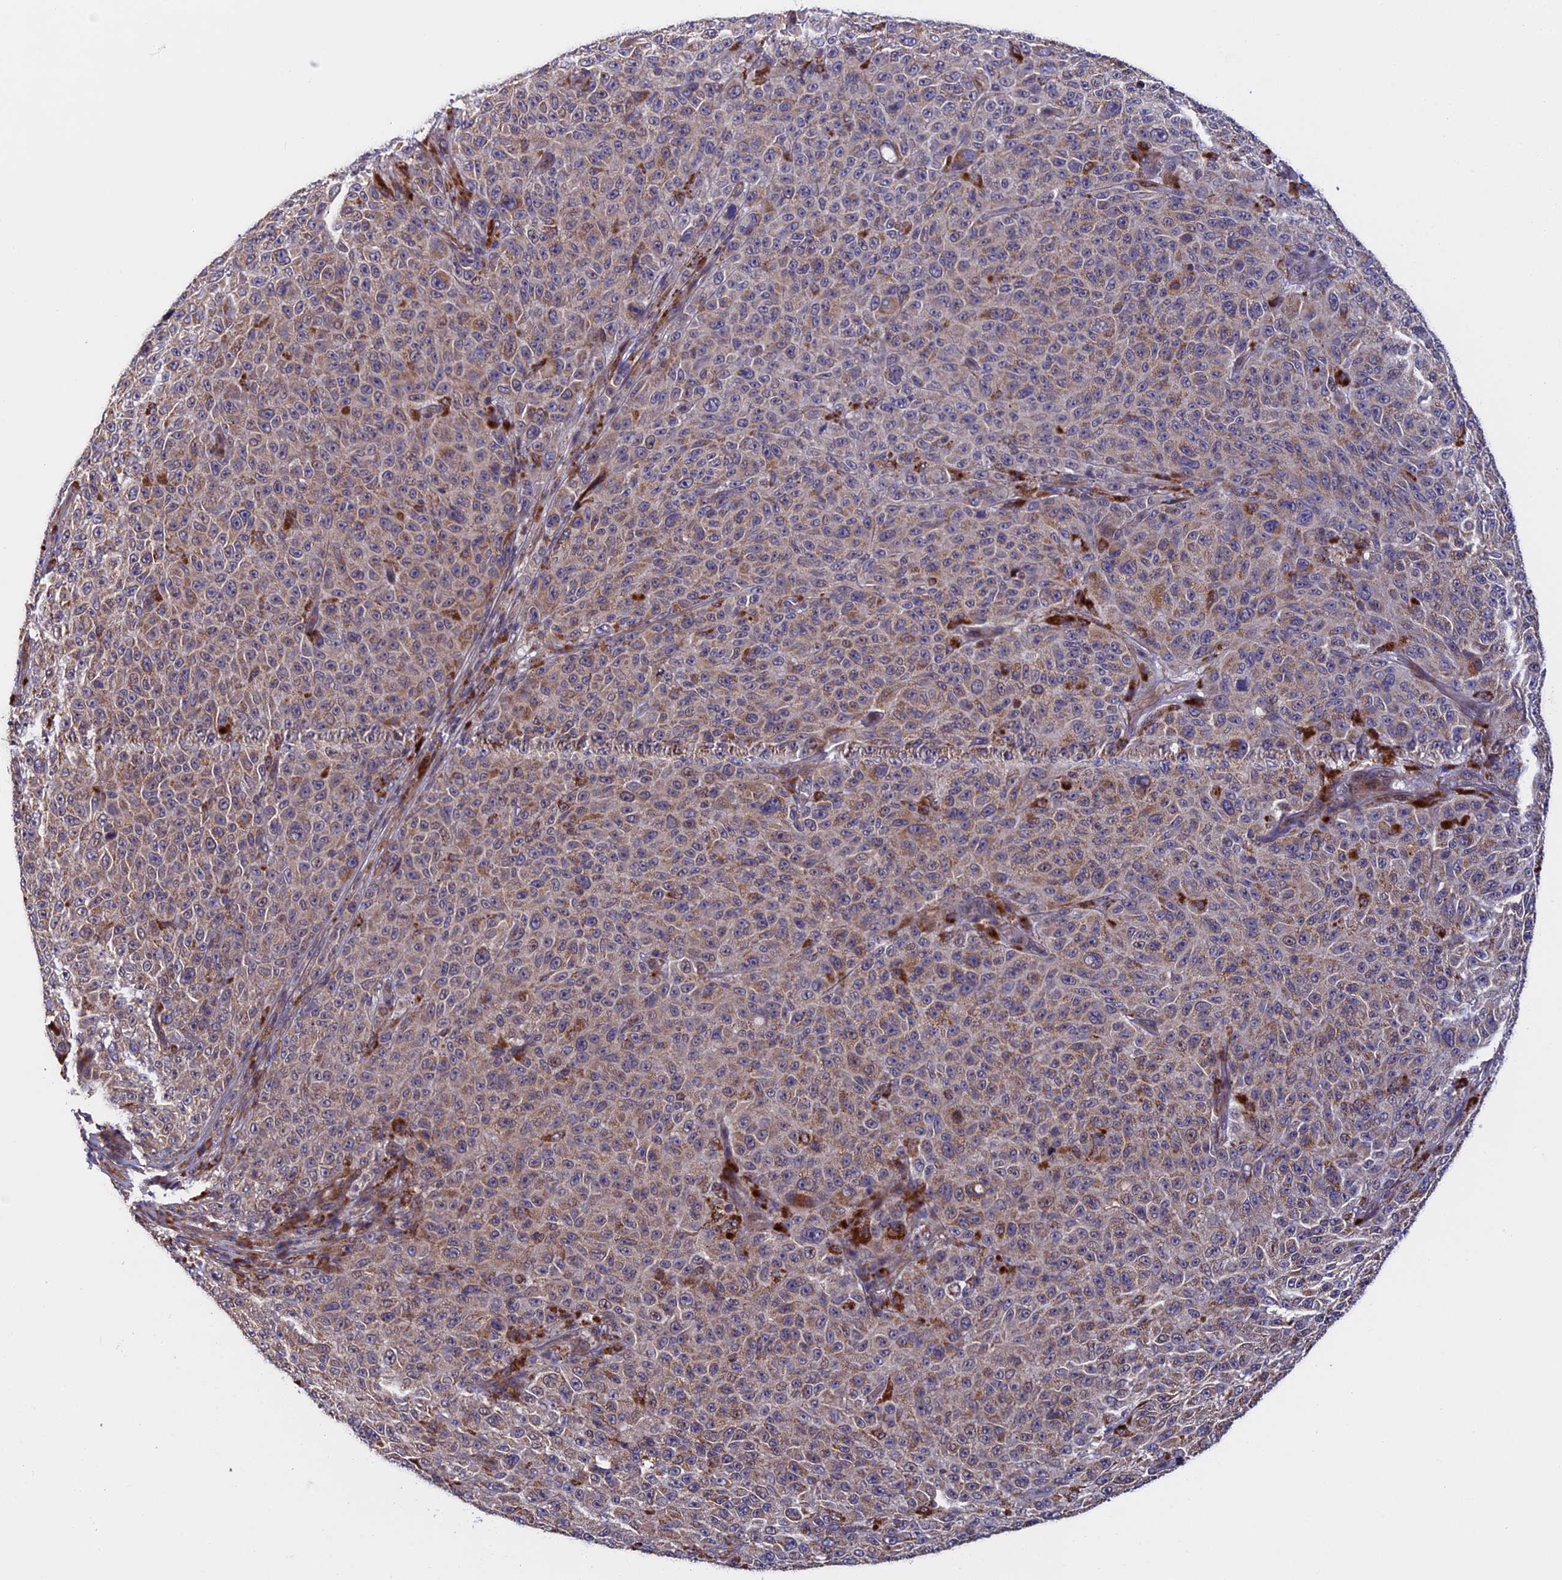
{"staining": {"intensity": "weak", "quantity": ">75%", "location": "cytoplasmic/membranous"}, "tissue": "melanoma", "cell_type": "Tumor cells", "image_type": "cancer", "snomed": [{"axis": "morphology", "description": "Malignant melanoma, NOS"}, {"axis": "topography", "description": "Skin"}], "caption": "Immunohistochemical staining of human malignant melanoma shows low levels of weak cytoplasmic/membranous protein staining in approximately >75% of tumor cells. (brown staining indicates protein expression, while blue staining denotes nuclei).", "gene": "RNF17", "patient": {"sex": "female", "age": 82}}